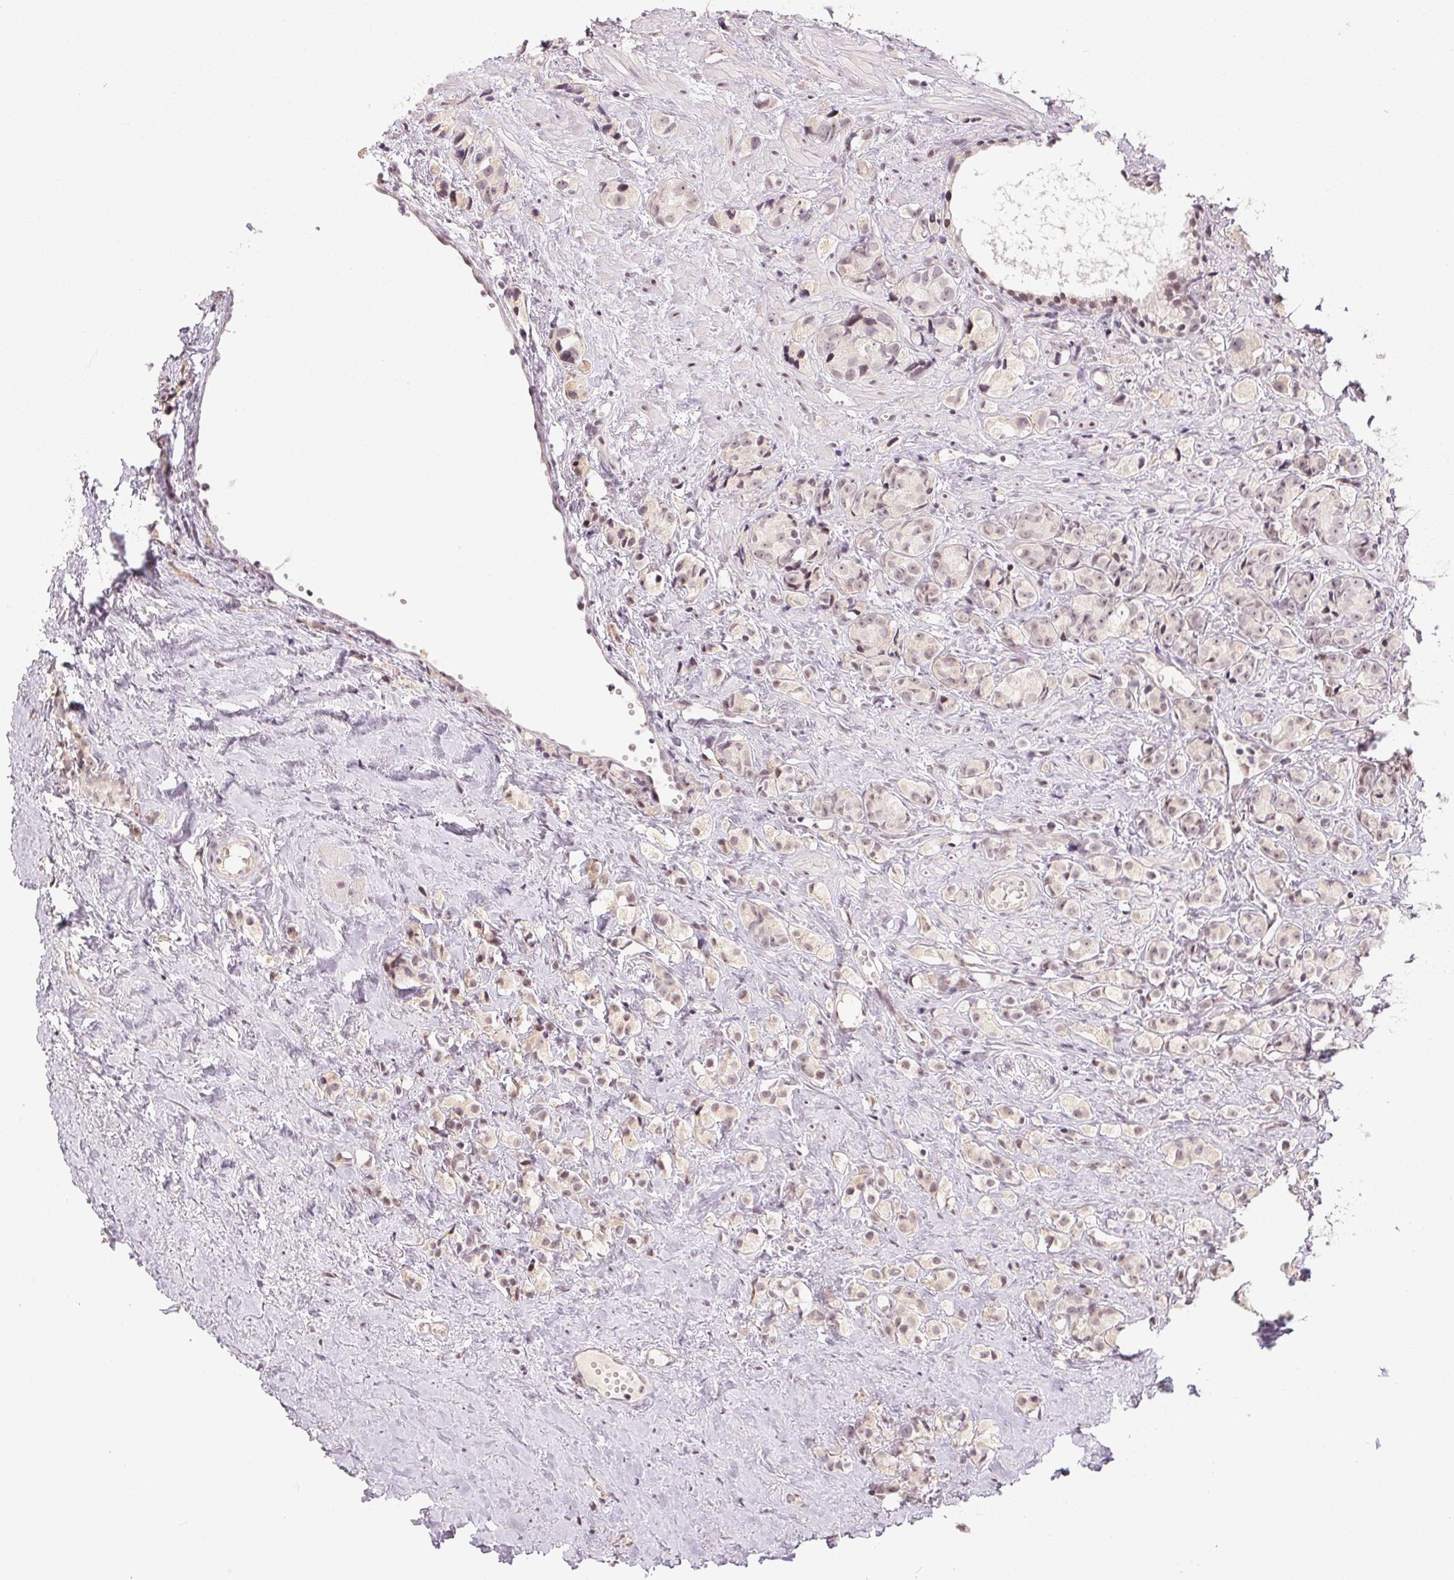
{"staining": {"intensity": "weak", "quantity": "<25%", "location": "cytoplasmic/membranous,nuclear"}, "tissue": "prostate cancer", "cell_type": "Tumor cells", "image_type": "cancer", "snomed": [{"axis": "morphology", "description": "Adenocarcinoma, High grade"}, {"axis": "topography", "description": "Prostate"}], "caption": "DAB (3,3'-diaminobenzidine) immunohistochemical staining of human adenocarcinoma (high-grade) (prostate) exhibits no significant staining in tumor cells.", "gene": "KDM4D", "patient": {"sex": "male", "age": 81}}